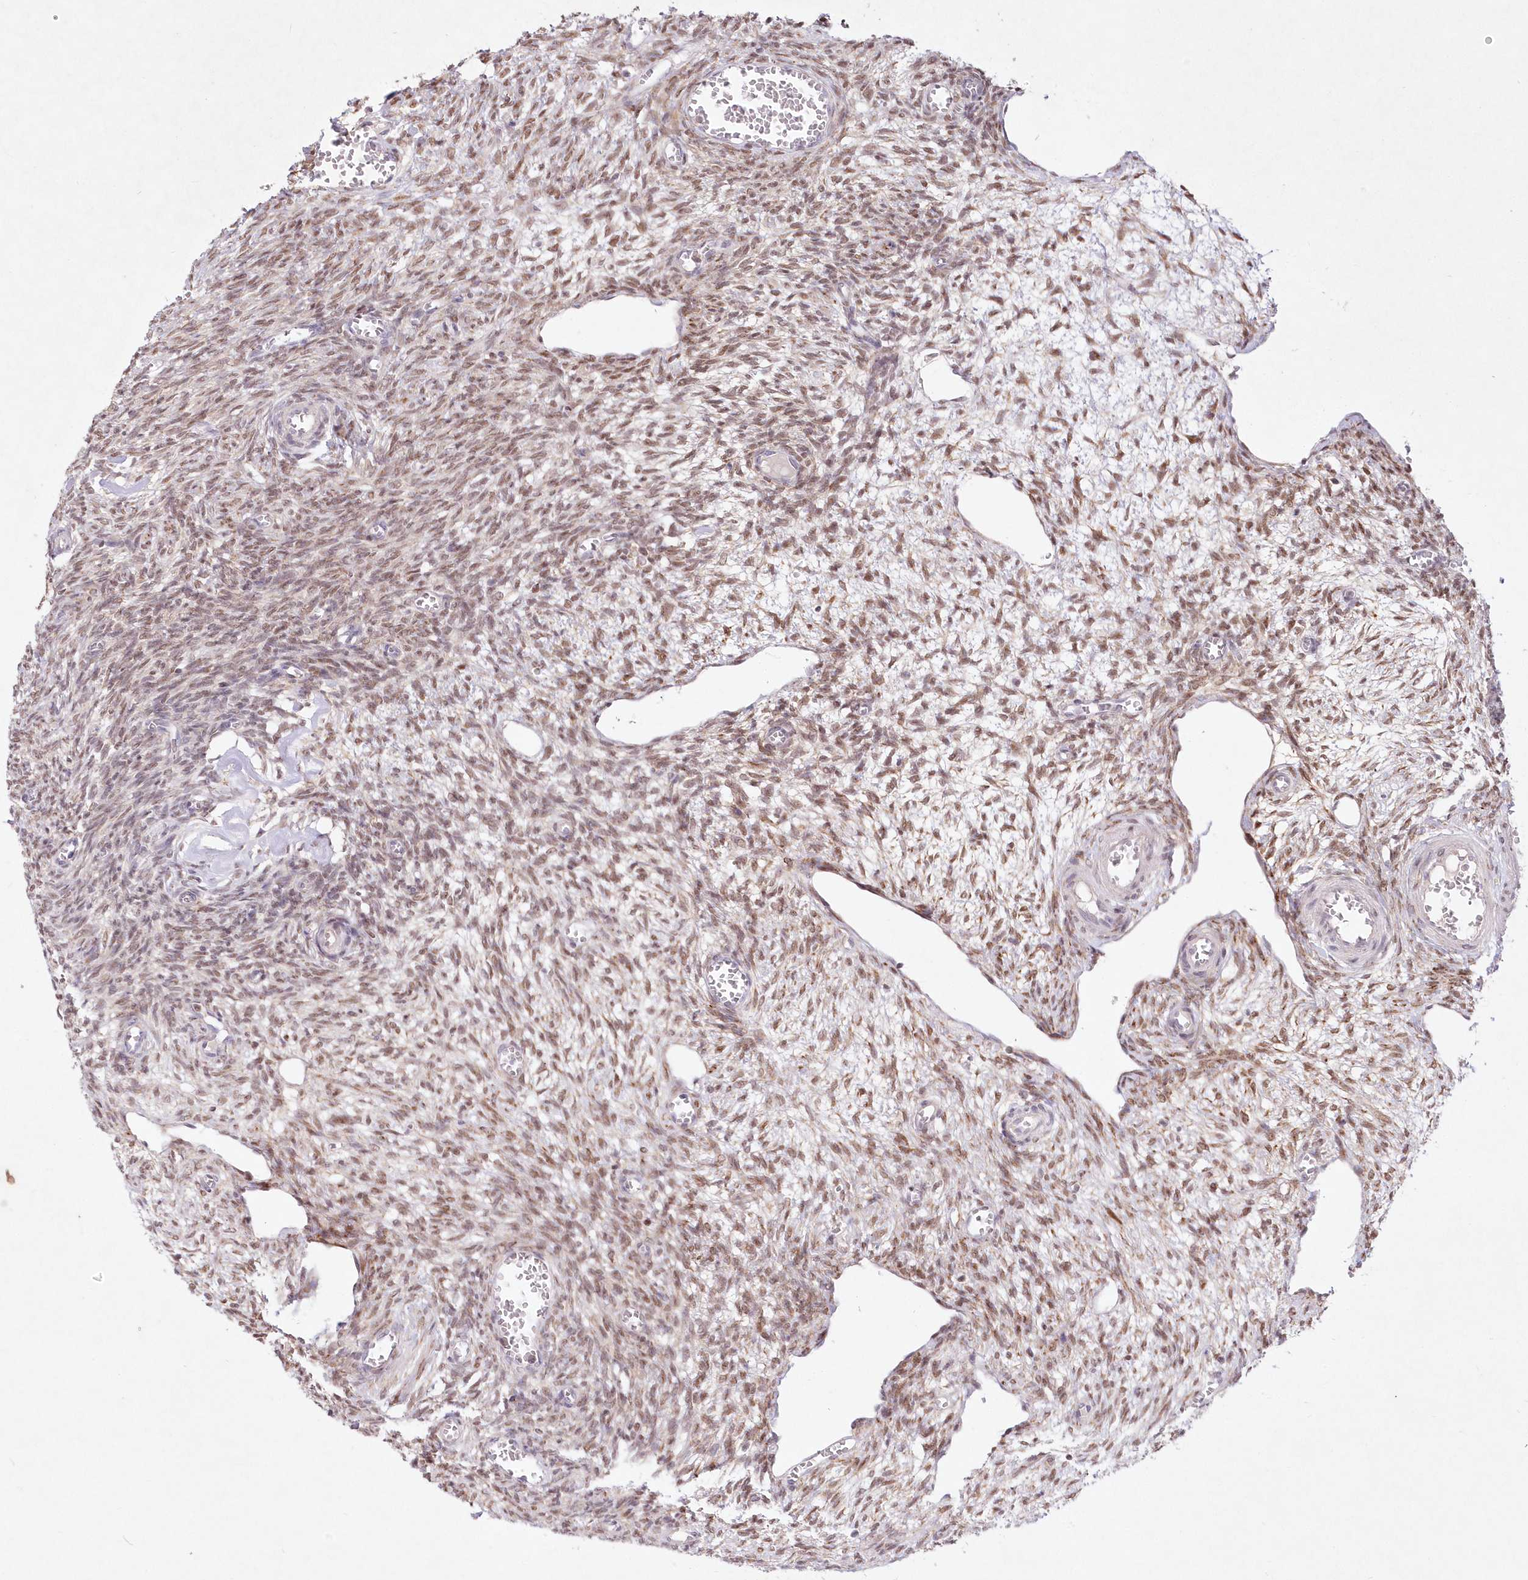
{"staining": {"intensity": "moderate", "quantity": ">75%", "location": "nuclear"}, "tissue": "ovary", "cell_type": "Ovarian stroma cells", "image_type": "normal", "snomed": [{"axis": "morphology", "description": "Normal tissue, NOS"}, {"axis": "topography", "description": "Ovary"}], "caption": "A medium amount of moderate nuclear positivity is appreciated in approximately >75% of ovarian stroma cells in normal ovary. (DAB (3,3'-diaminobenzidine) IHC, brown staining for protein, blue staining for nuclei).", "gene": "LDB1", "patient": {"sex": "female", "age": 27}}